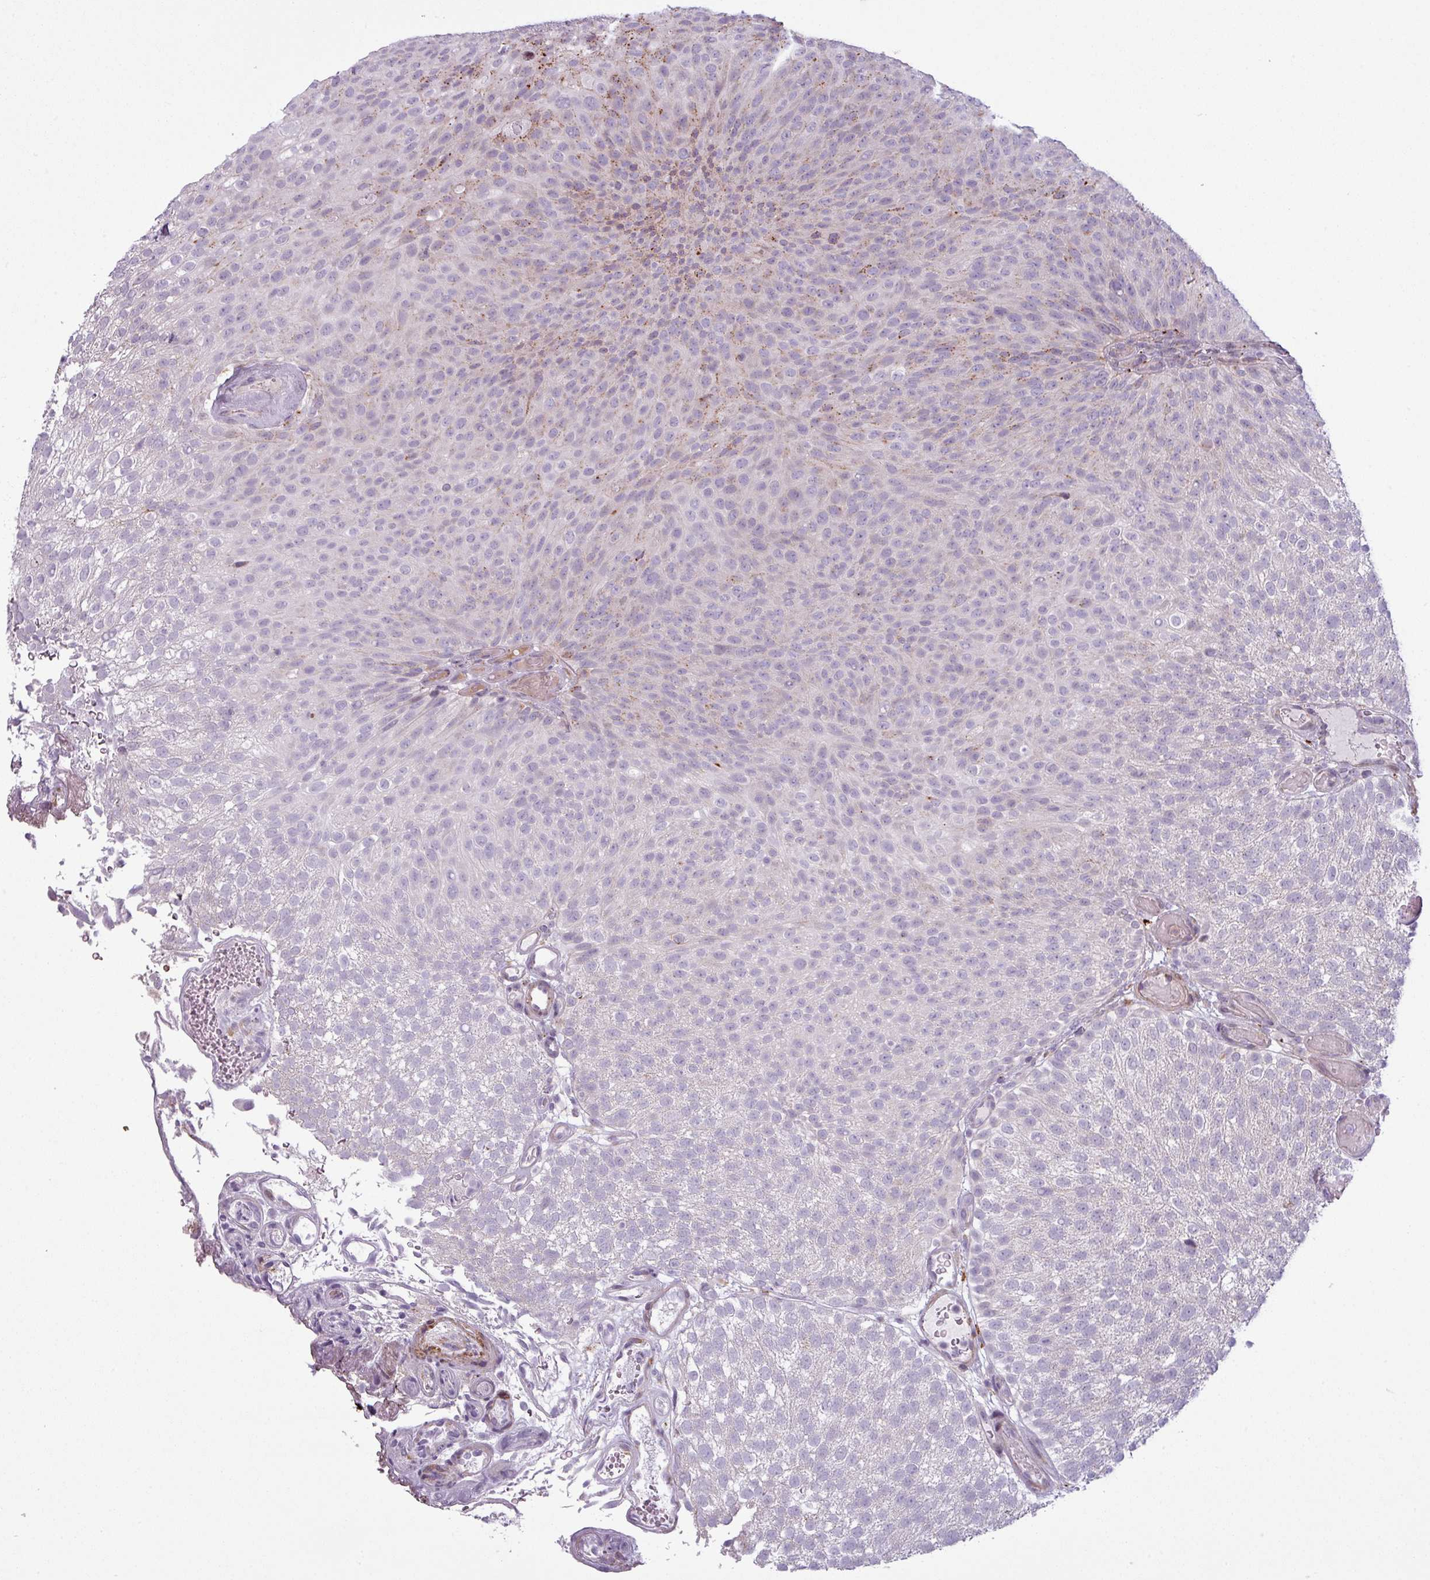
{"staining": {"intensity": "weak", "quantity": "<25%", "location": "cytoplasmic/membranous"}, "tissue": "urothelial cancer", "cell_type": "Tumor cells", "image_type": "cancer", "snomed": [{"axis": "morphology", "description": "Urothelial carcinoma, Low grade"}, {"axis": "topography", "description": "Urinary bladder"}], "caption": "This histopathology image is of urothelial cancer stained with immunohistochemistry to label a protein in brown with the nuclei are counter-stained blue. There is no positivity in tumor cells.", "gene": "MAP7D2", "patient": {"sex": "male", "age": 78}}